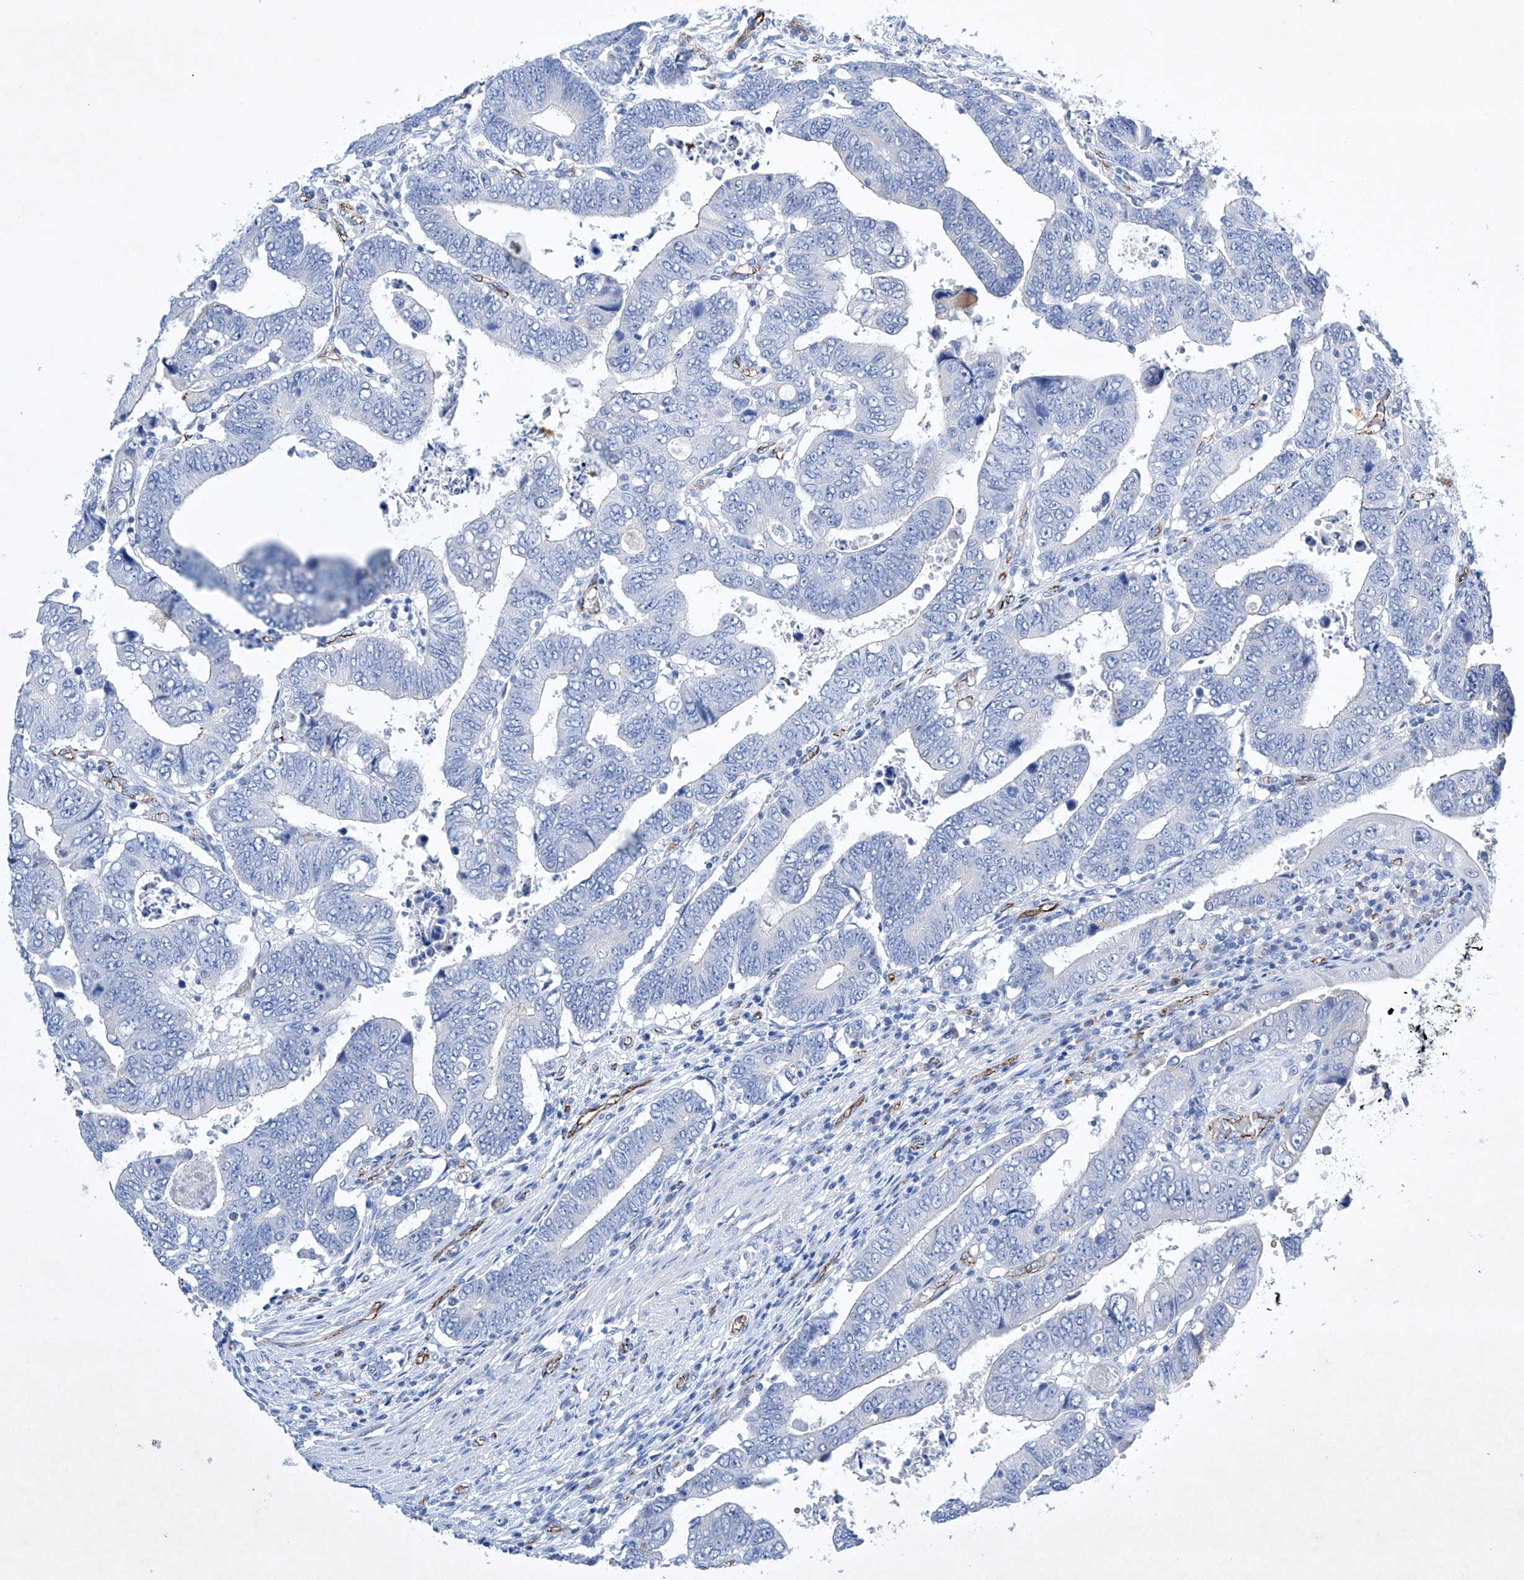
{"staining": {"intensity": "negative", "quantity": "none", "location": "none"}, "tissue": "colorectal cancer", "cell_type": "Tumor cells", "image_type": "cancer", "snomed": [{"axis": "morphology", "description": "Normal tissue, NOS"}, {"axis": "morphology", "description": "Adenocarcinoma, NOS"}, {"axis": "topography", "description": "Rectum"}], "caption": "Tumor cells show no significant expression in adenocarcinoma (colorectal). (IHC, brightfield microscopy, high magnification).", "gene": "ETV7", "patient": {"sex": "female", "age": 65}}